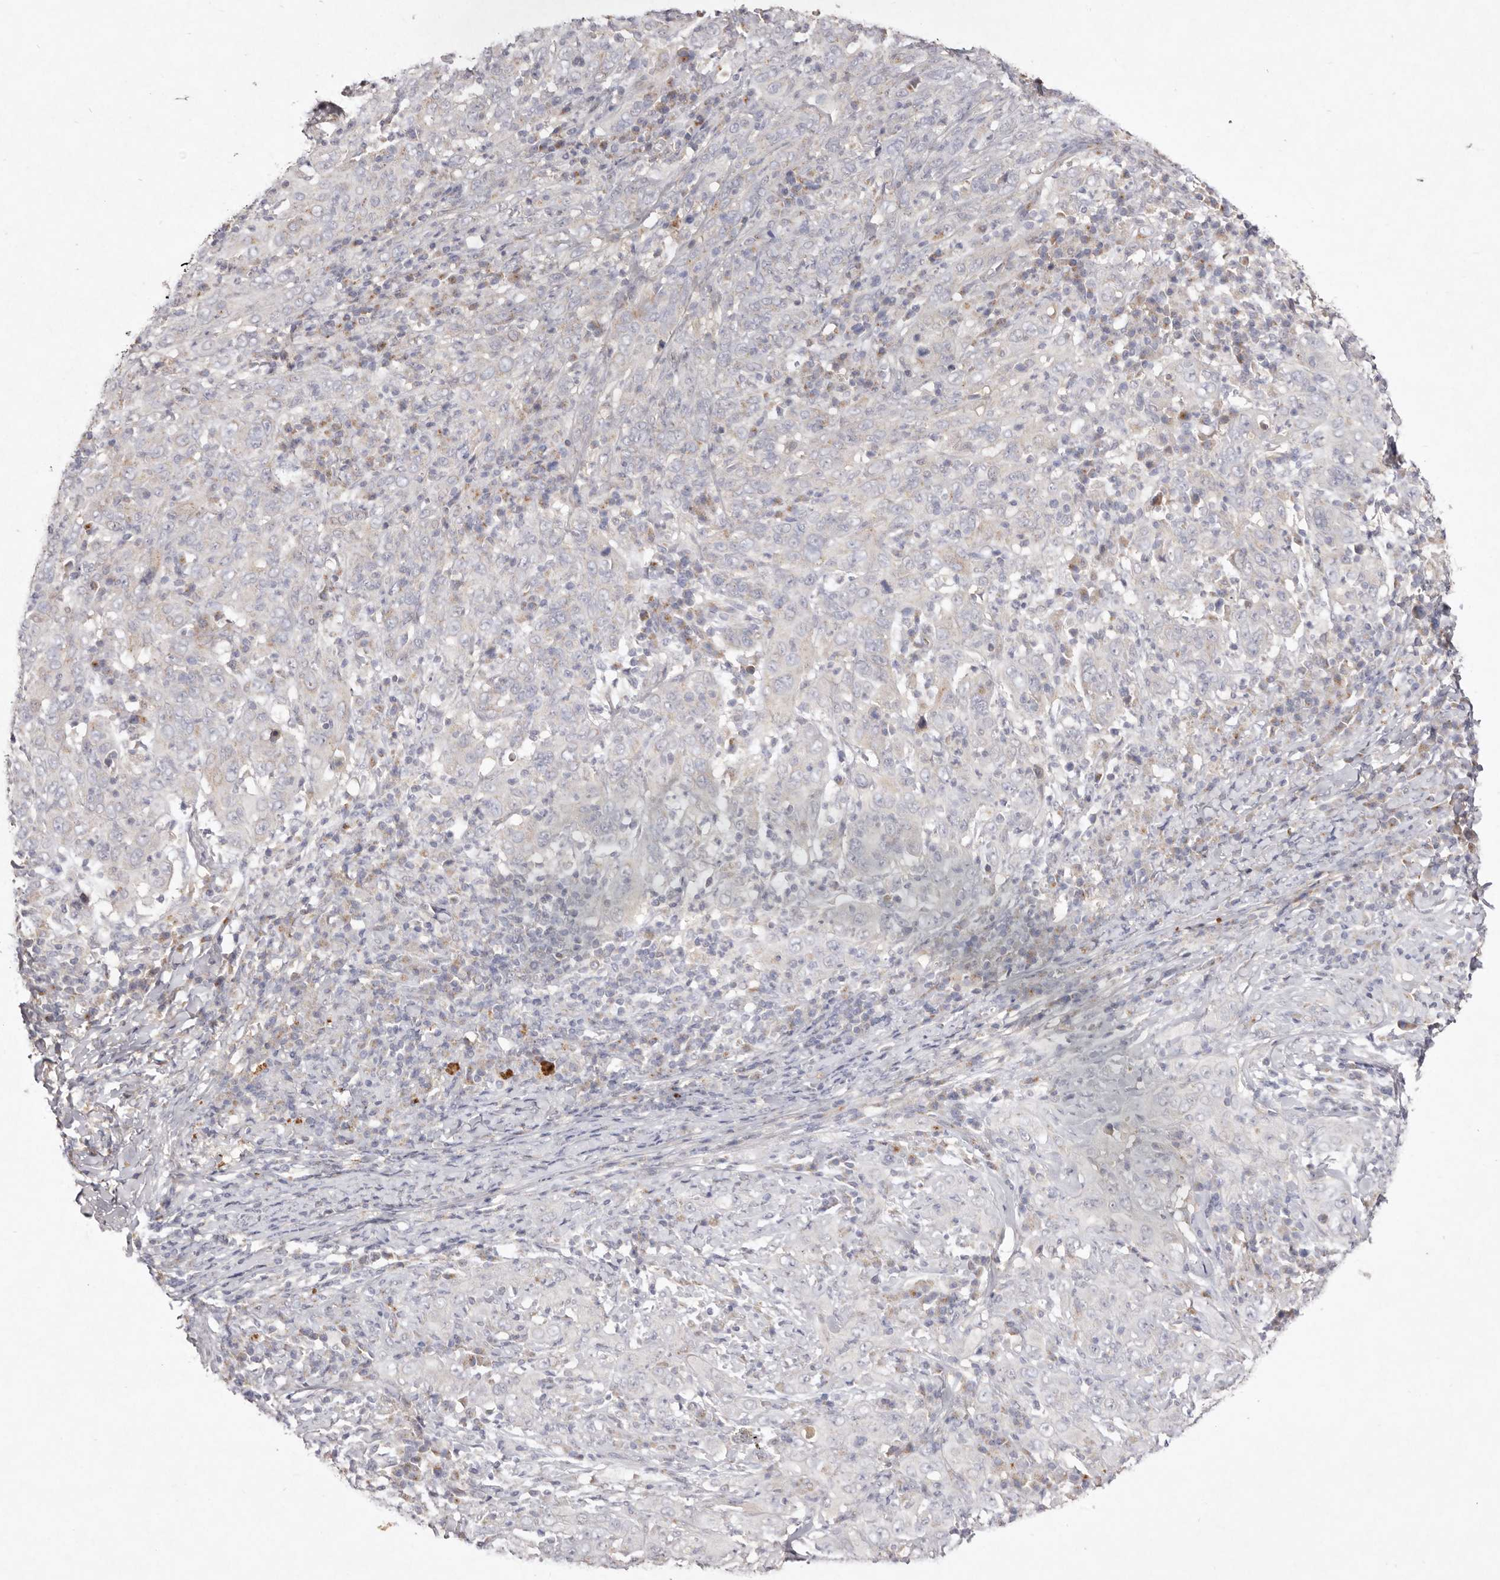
{"staining": {"intensity": "negative", "quantity": "none", "location": "none"}, "tissue": "cervical cancer", "cell_type": "Tumor cells", "image_type": "cancer", "snomed": [{"axis": "morphology", "description": "Squamous cell carcinoma, NOS"}, {"axis": "topography", "description": "Cervix"}], "caption": "There is no significant staining in tumor cells of squamous cell carcinoma (cervical). (Brightfield microscopy of DAB IHC at high magnification).", "gene": "USP24", "patient": {"sex": "female", "age": 46}}